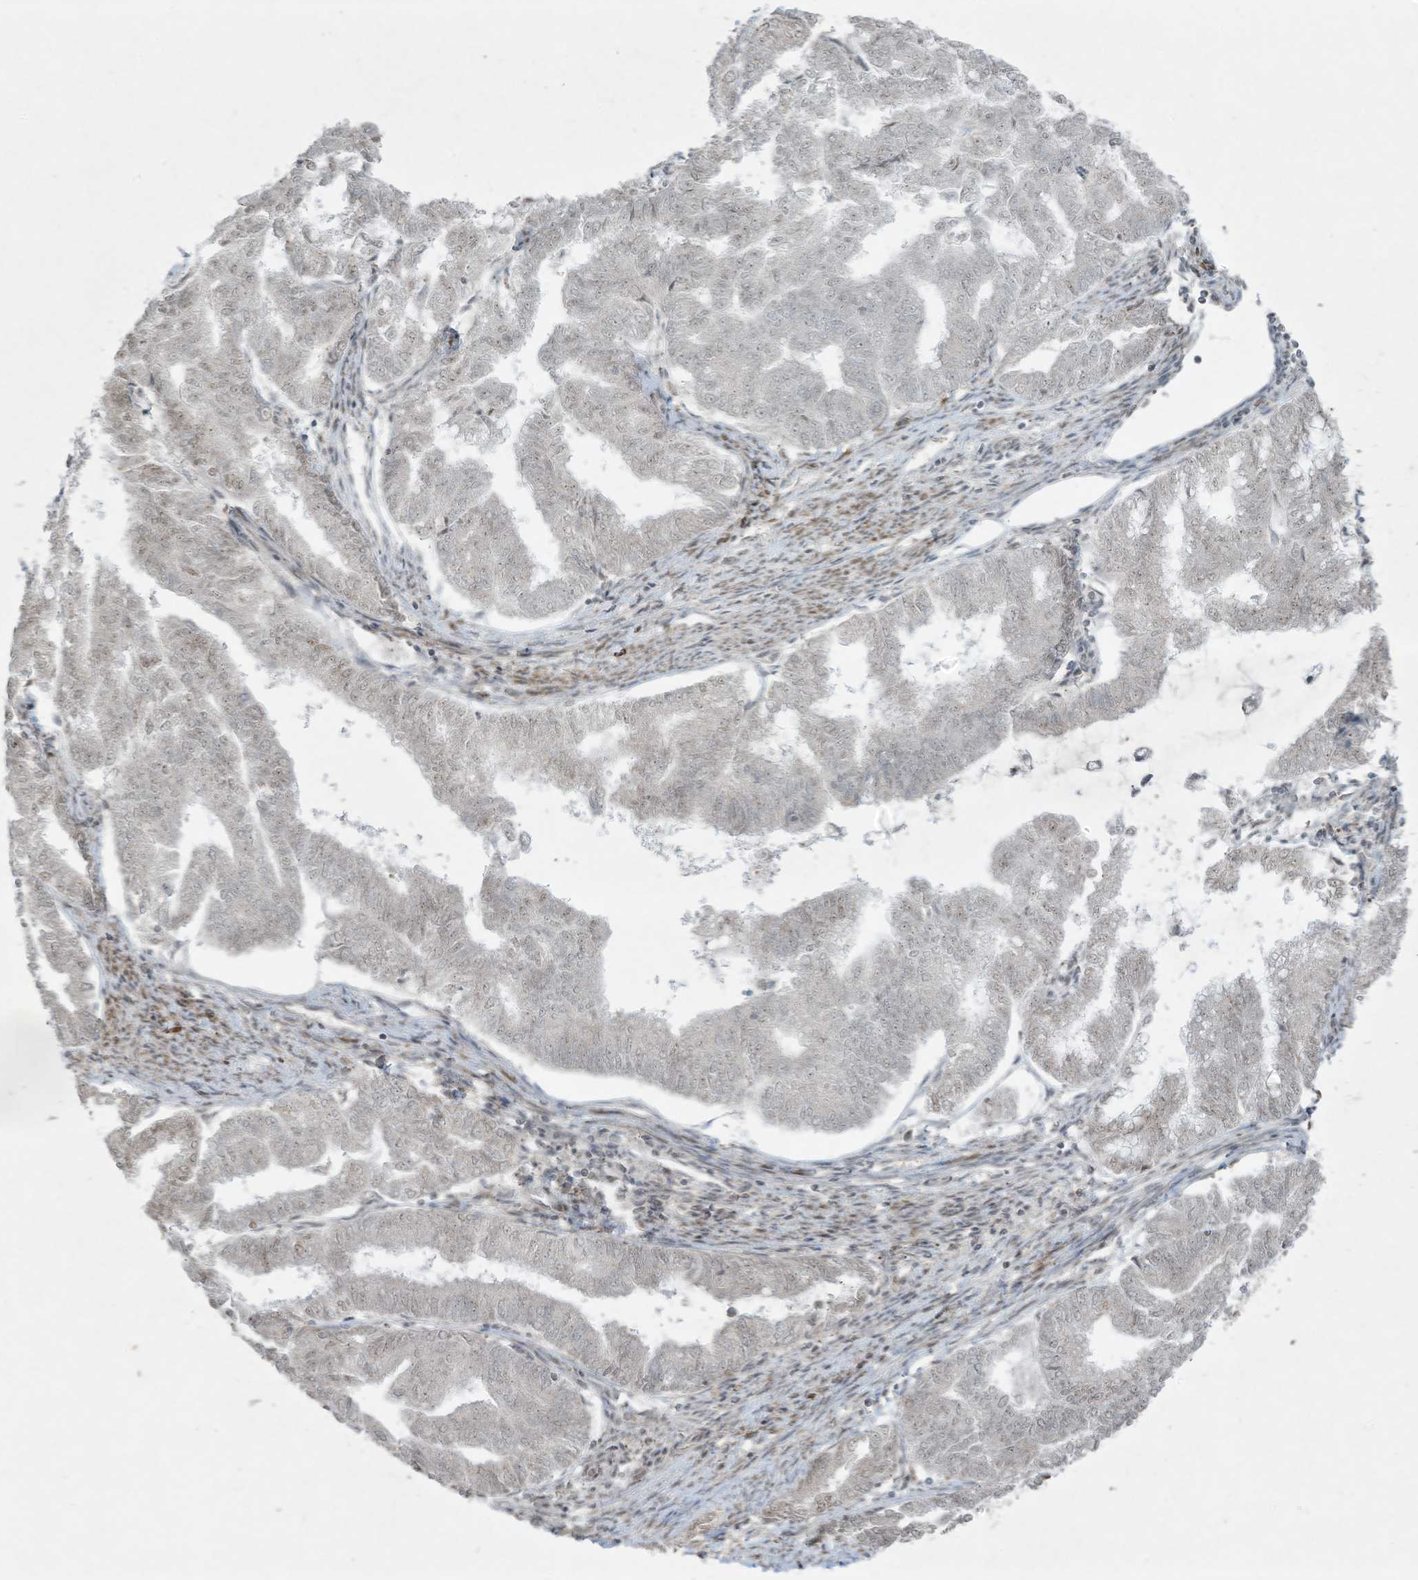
{"staining": {"intensity": "negative", "quantity": "none", "location": "none"}, "tissue": "endometrial cancer", "cell_type": "Tumor cells", "image_type": "cancer", "snomed": [{"axis": "morphology", "description": "Adenocarcinoma, NOS"}, {"axis": "topography", "description": "Endometrium"}], "caption": "High magnification brightfield microscopy of endometrial cancer stained with DAB (brown) and counterstained with hematoxylin (blue): tumor cells show no significant expression.", "gene": "ZNF263", "patient": {"sex": "female", "age": 79}}